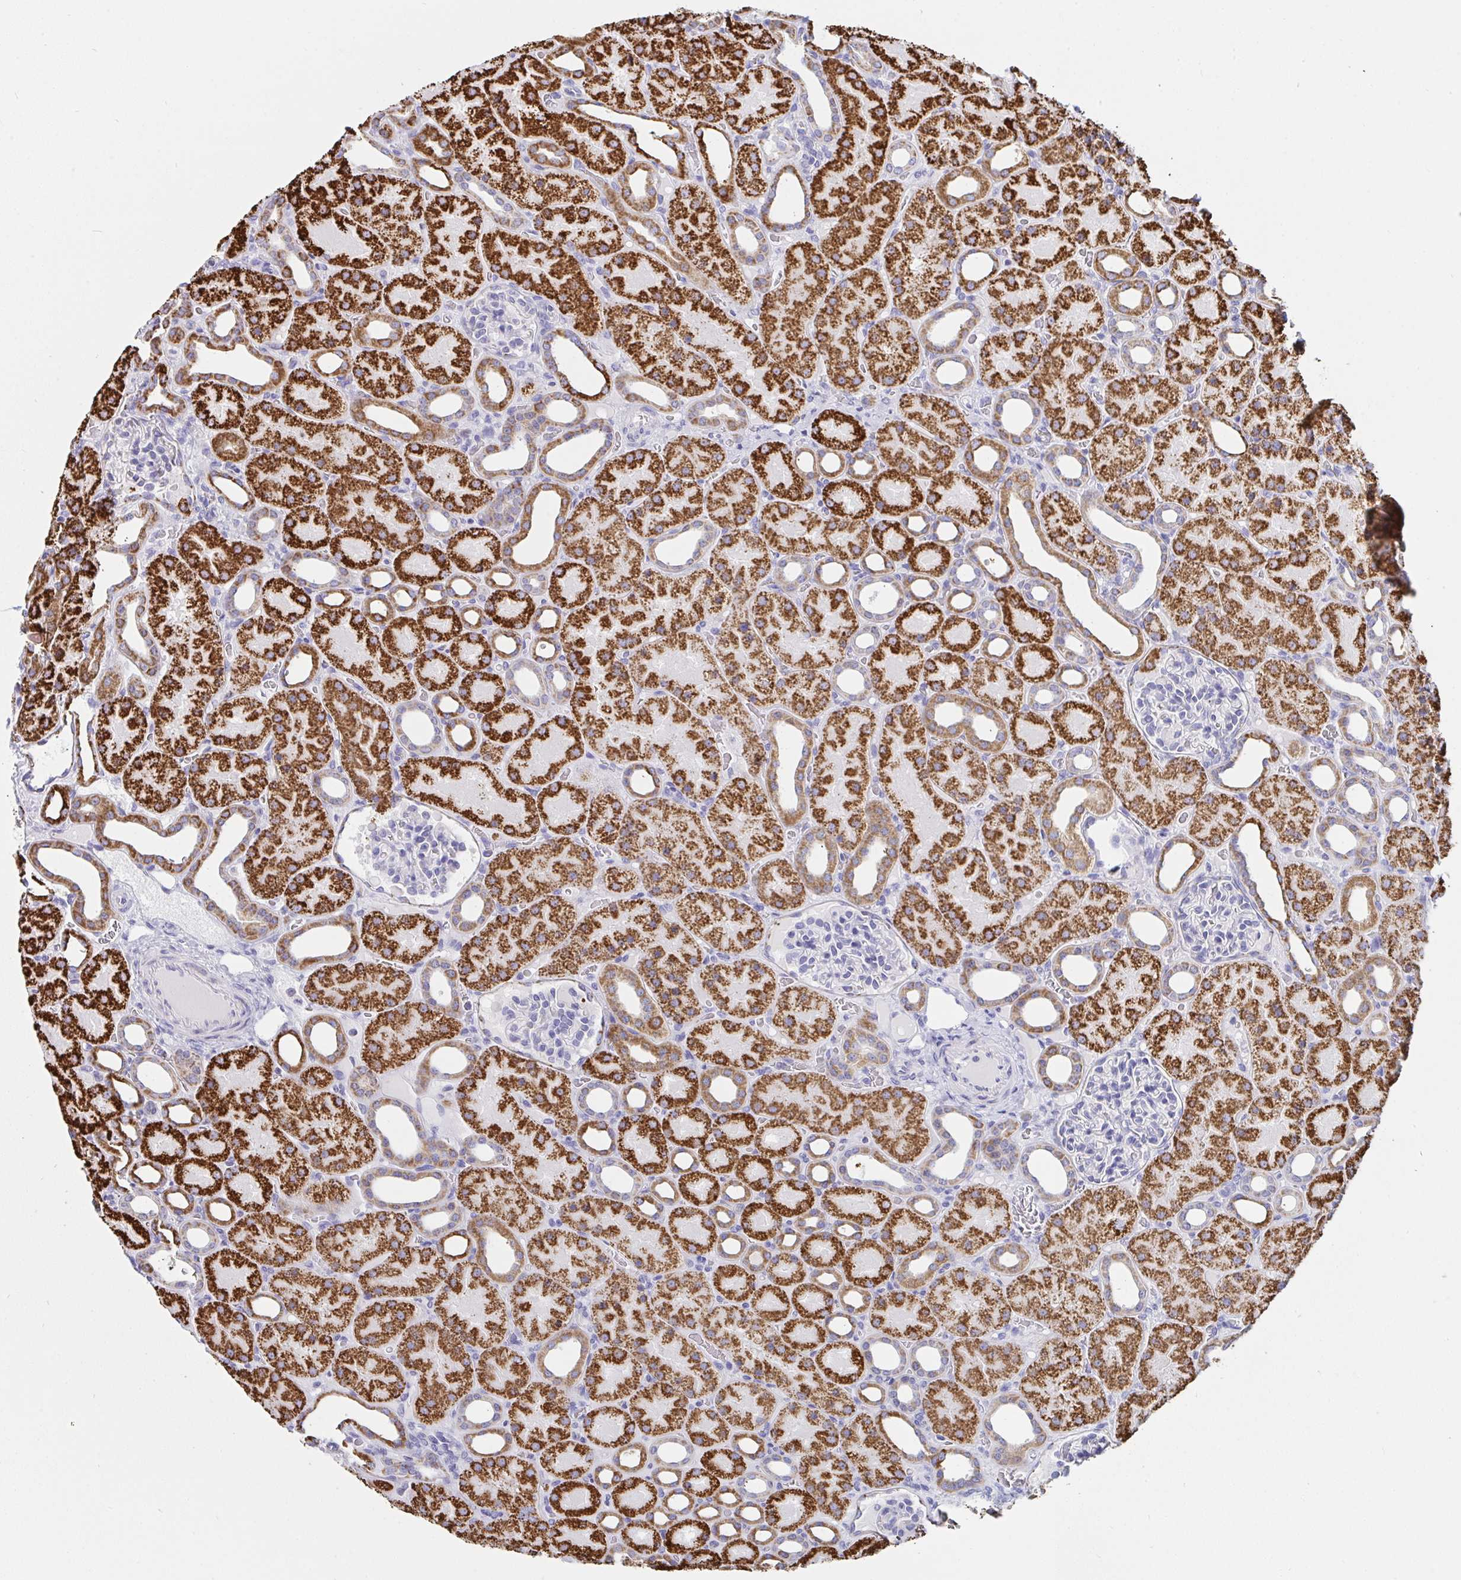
{"staining": {"intensity": "negative", "quantity": "none", "location": "none"}, "tissue": "kidney", "cell_type": "Cells in glomeruli", "image_type": "normal", "snomed": [{"axis": "morphology", "description": "Normal tissue, NOS"}, {"axis": "topography", "description": "Kidney"}], "caption": "The IHC histopathology image has no significant positivity in cells in glomeruli of kidney. Brightfield microscopy of immunohistochemistry stained with DAB (brown) and hematoxylin (blue), captured at high magnification.", "gene": "AIFM1", "patient": {"sex": "male", "age": 2}}